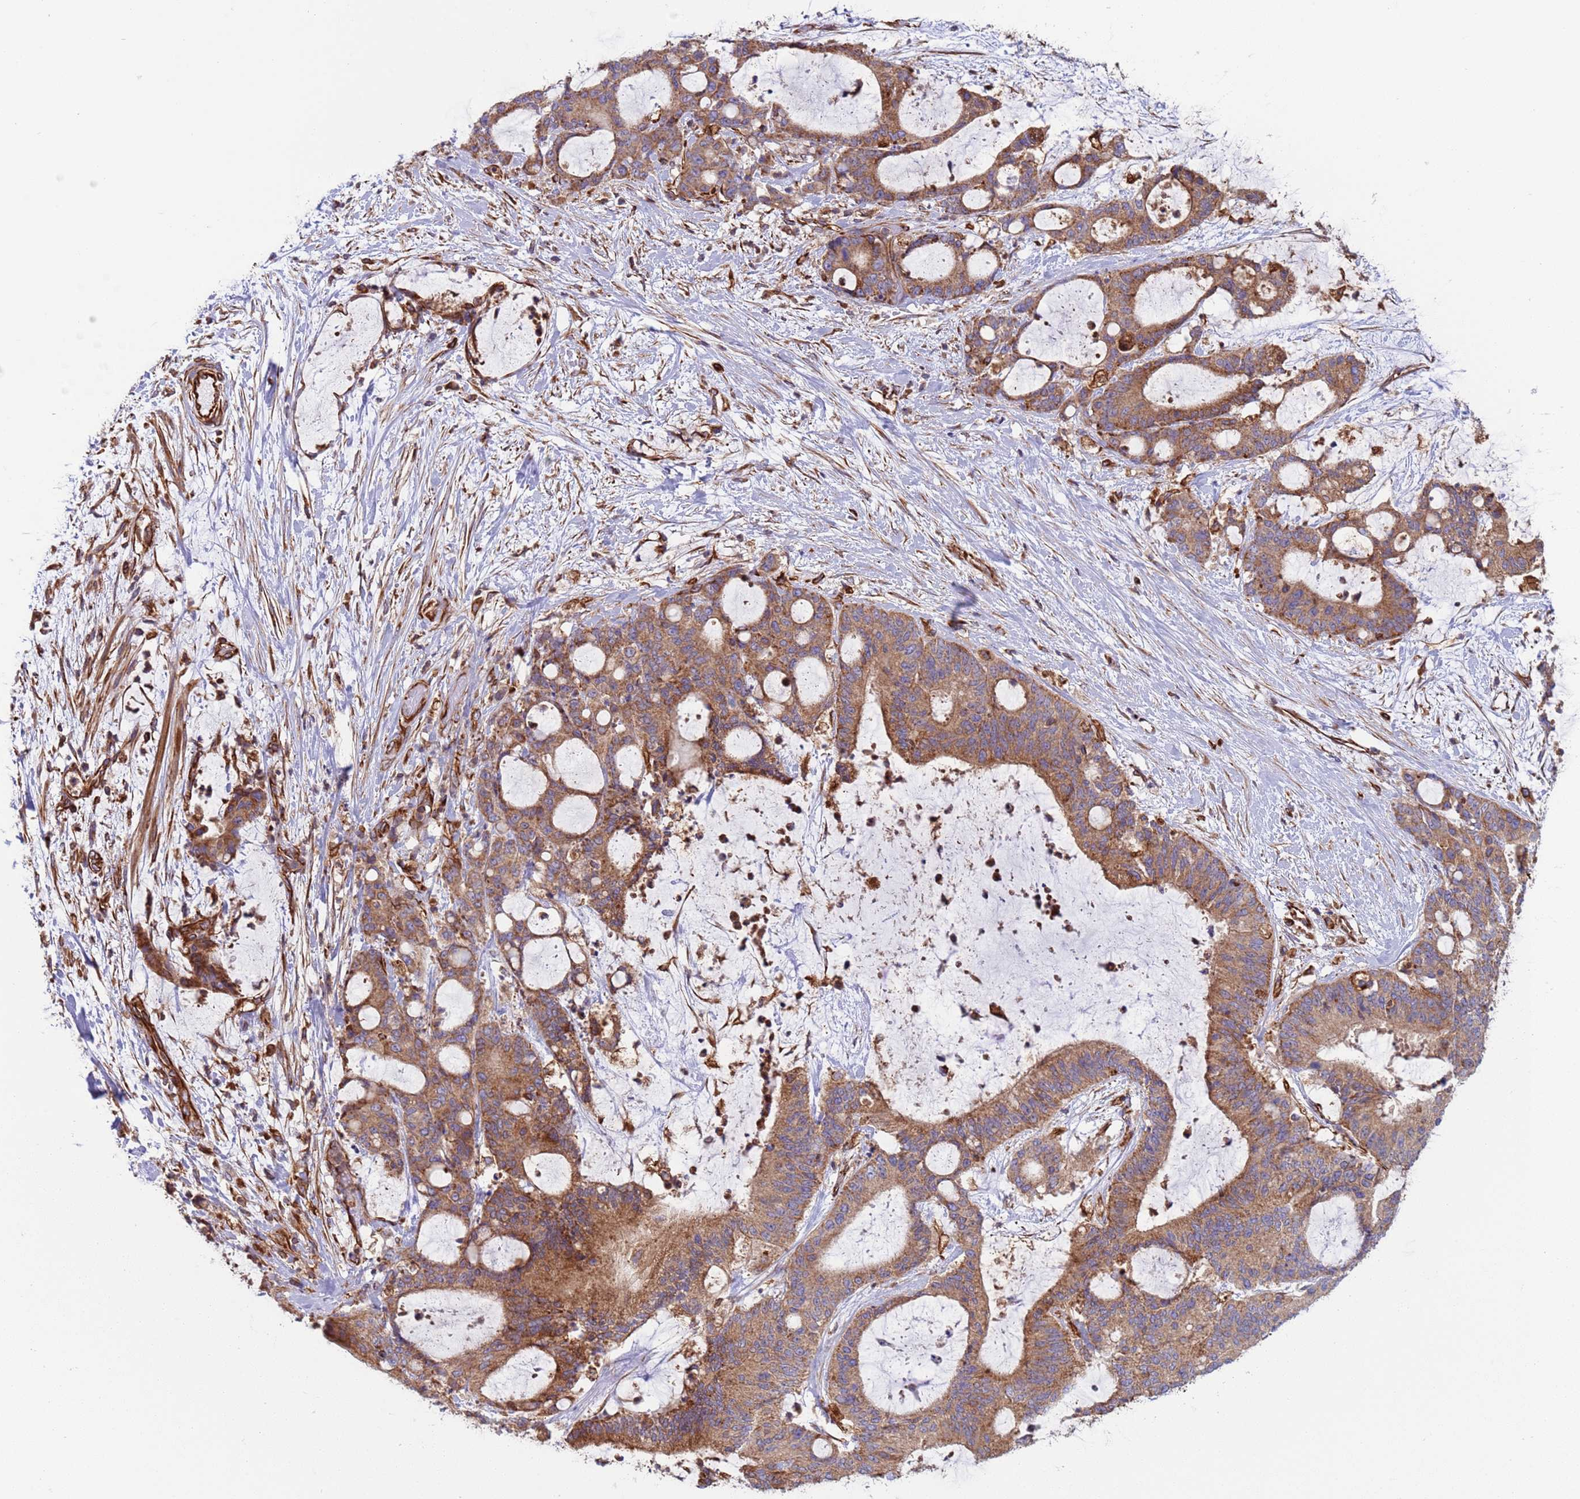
{"staining": {"intensity": "moderate", "quantity": ">75%", "location": "cytoplasmic/membranous"}, "tissue": "liver cancer", "cell_type": "Tumor cells", "image_type": "cancer", "snomed": [{"axis": "morphology", "description": "Normal tissue, NOS"}, {"axis": "morphology", "description": "Cholangiocarcinoma"}, {"axis": "topography", "description": "Liver"}, {"axis": "topography", "description": "Peripheral nerve tissue"}], "caption": "Approximately >75% of tumor cells in liver cancer (cholangiocarcinoma) show moderate cytoplasmic/membranous protein positivity as visualized by brown immunohistochemical staining.", "gene": "NUDT12", "patient": {"sex": "female", "age": 73}}